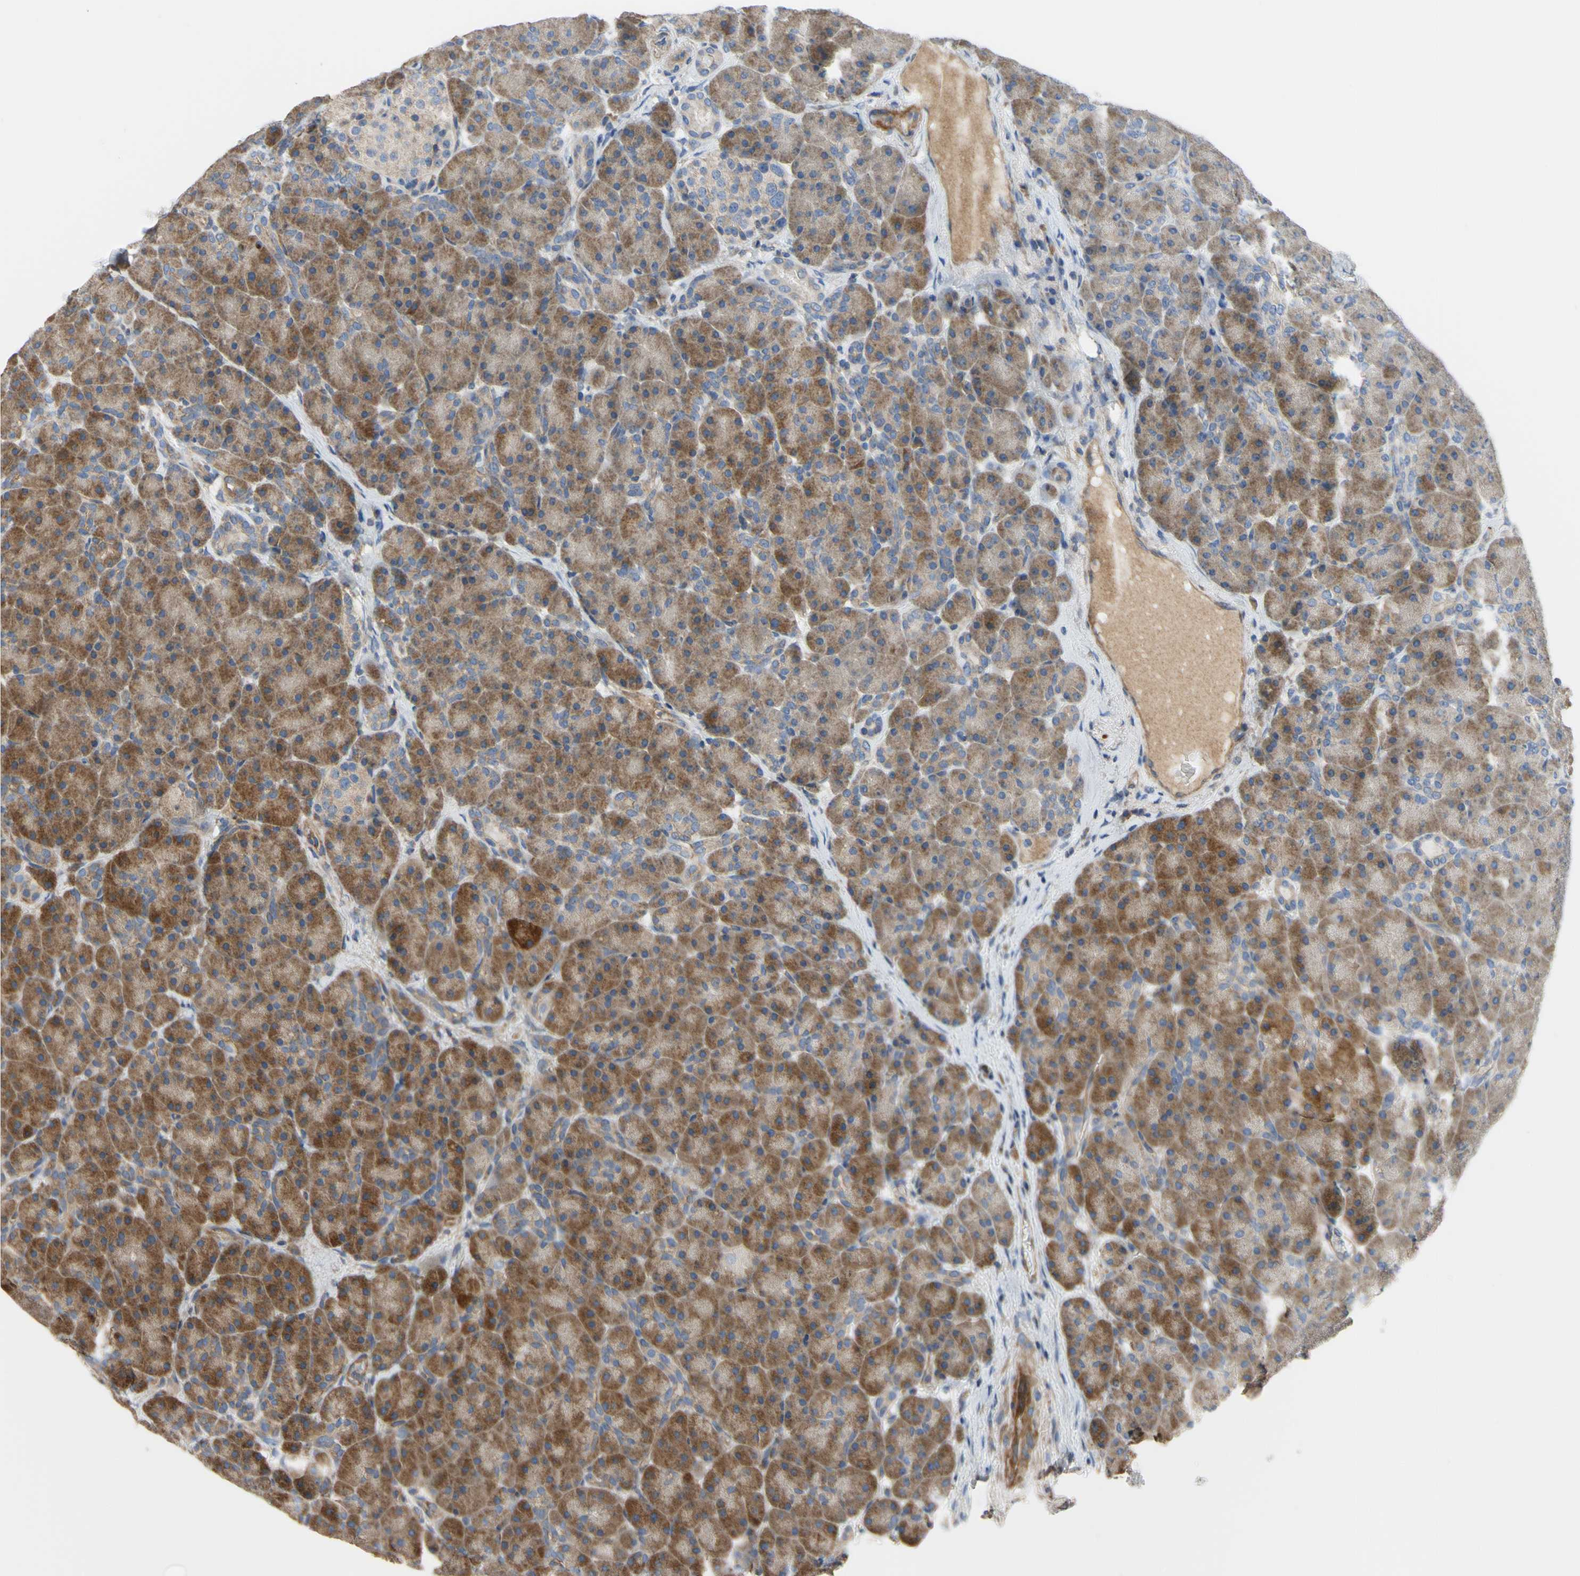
{"staining": {"intensity": "moderate", "quantity": ">75%", "location": "cytoplasmic/membranous"}, "tissue": "pancreas", "cell_type": "Exocrine glandular cells", "image_type": "normal", "snomed": [{"axis": "morphology", "description": "Normal tissue, NOS"}, {"axis": "topography", "description": "Pancreas"}], "caption": "Pancreas stained with a protein marker displays moderate staining in exocrine glandular cells.", "gene": "BECN1", "patient": {"sex": "male", "age": 66}}